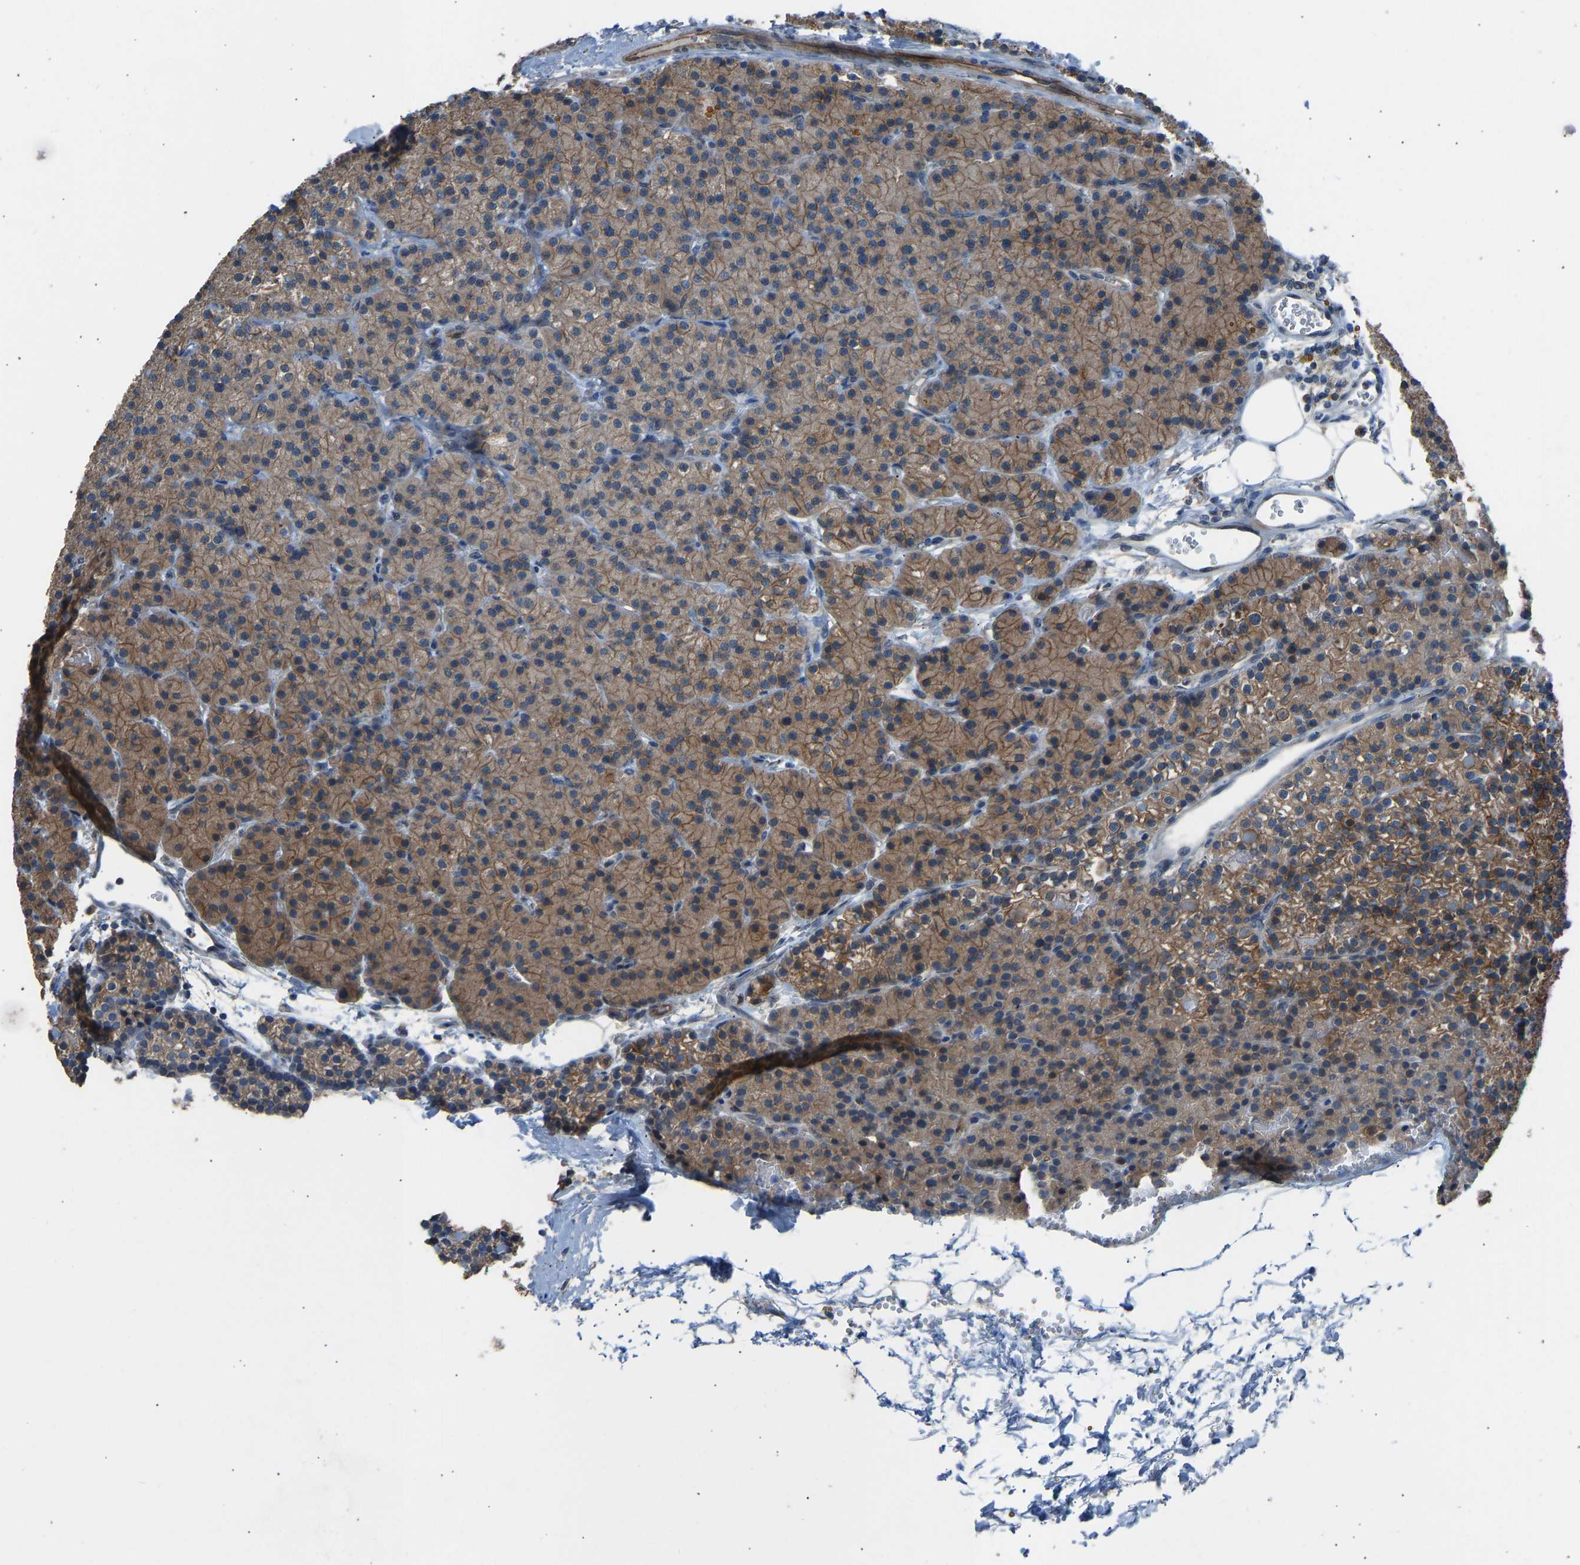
{"staining": {"intensity": "moderate", "quantity": ">75%", "location": "cytoplasmic/membranous"}, "tissue": "parathyroid gland", "cell_type": "Glandular cells", "image_type": "normal", "snomed": [{"axis": "morphology", "description": "Normal tissue, NOS"}, {"axis": "morphology", "description": "Adenoma, NOS"}, {"axis": "topography", "description": "Parathyroid gland"}], "caption": "Immunohistochemical staining of normal parathyroid gland exhibits moderate cytoplasmic/membranous protein expression in about >75% of glandular cells. Nuclei are stained in blue.", "gene": "SLC43A1", "patient": {"sex": "male", "age": 75}}